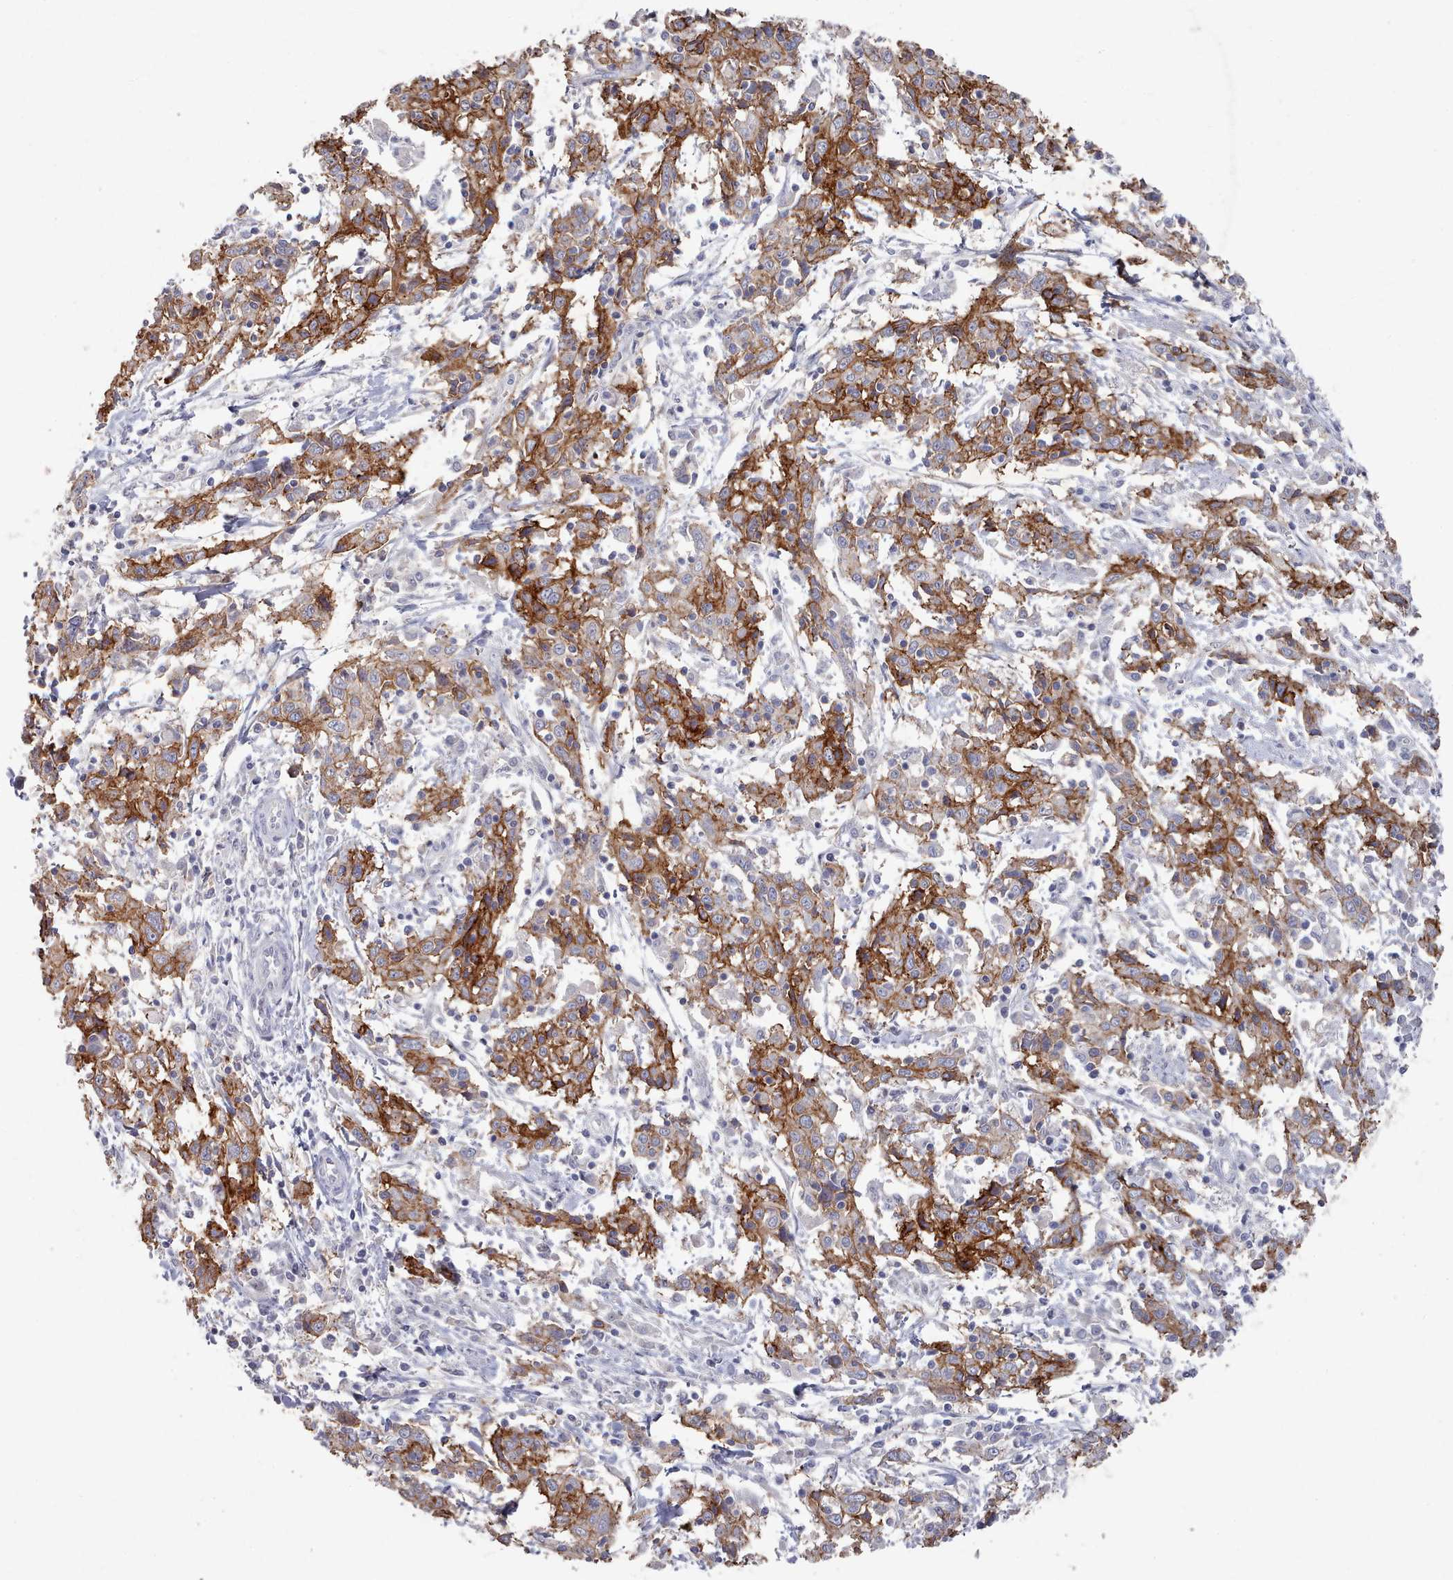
{"staining": {"intensity": "strong", "quantity": ">75%", "location": "cytoplasmic/membranous"}, "tissue": "cervical cancer", "cell_type": "Tumor cells", "image_type": "cancer", "snomed": [{"axis": "morphology", "description": "Squamous cell carcinoma, NOS"}, {"axis": "topography", "description": "Cervix"}], "caption": "Immunohistochemistry micrograph of cervical cancer stained for a protein (brown), which demonstrates high levels of strong cytoplasmic/membranous expression in about >75% of tumor cells.", "gene": "PROM2", "patient": {"sex": "female", "age": 46}}